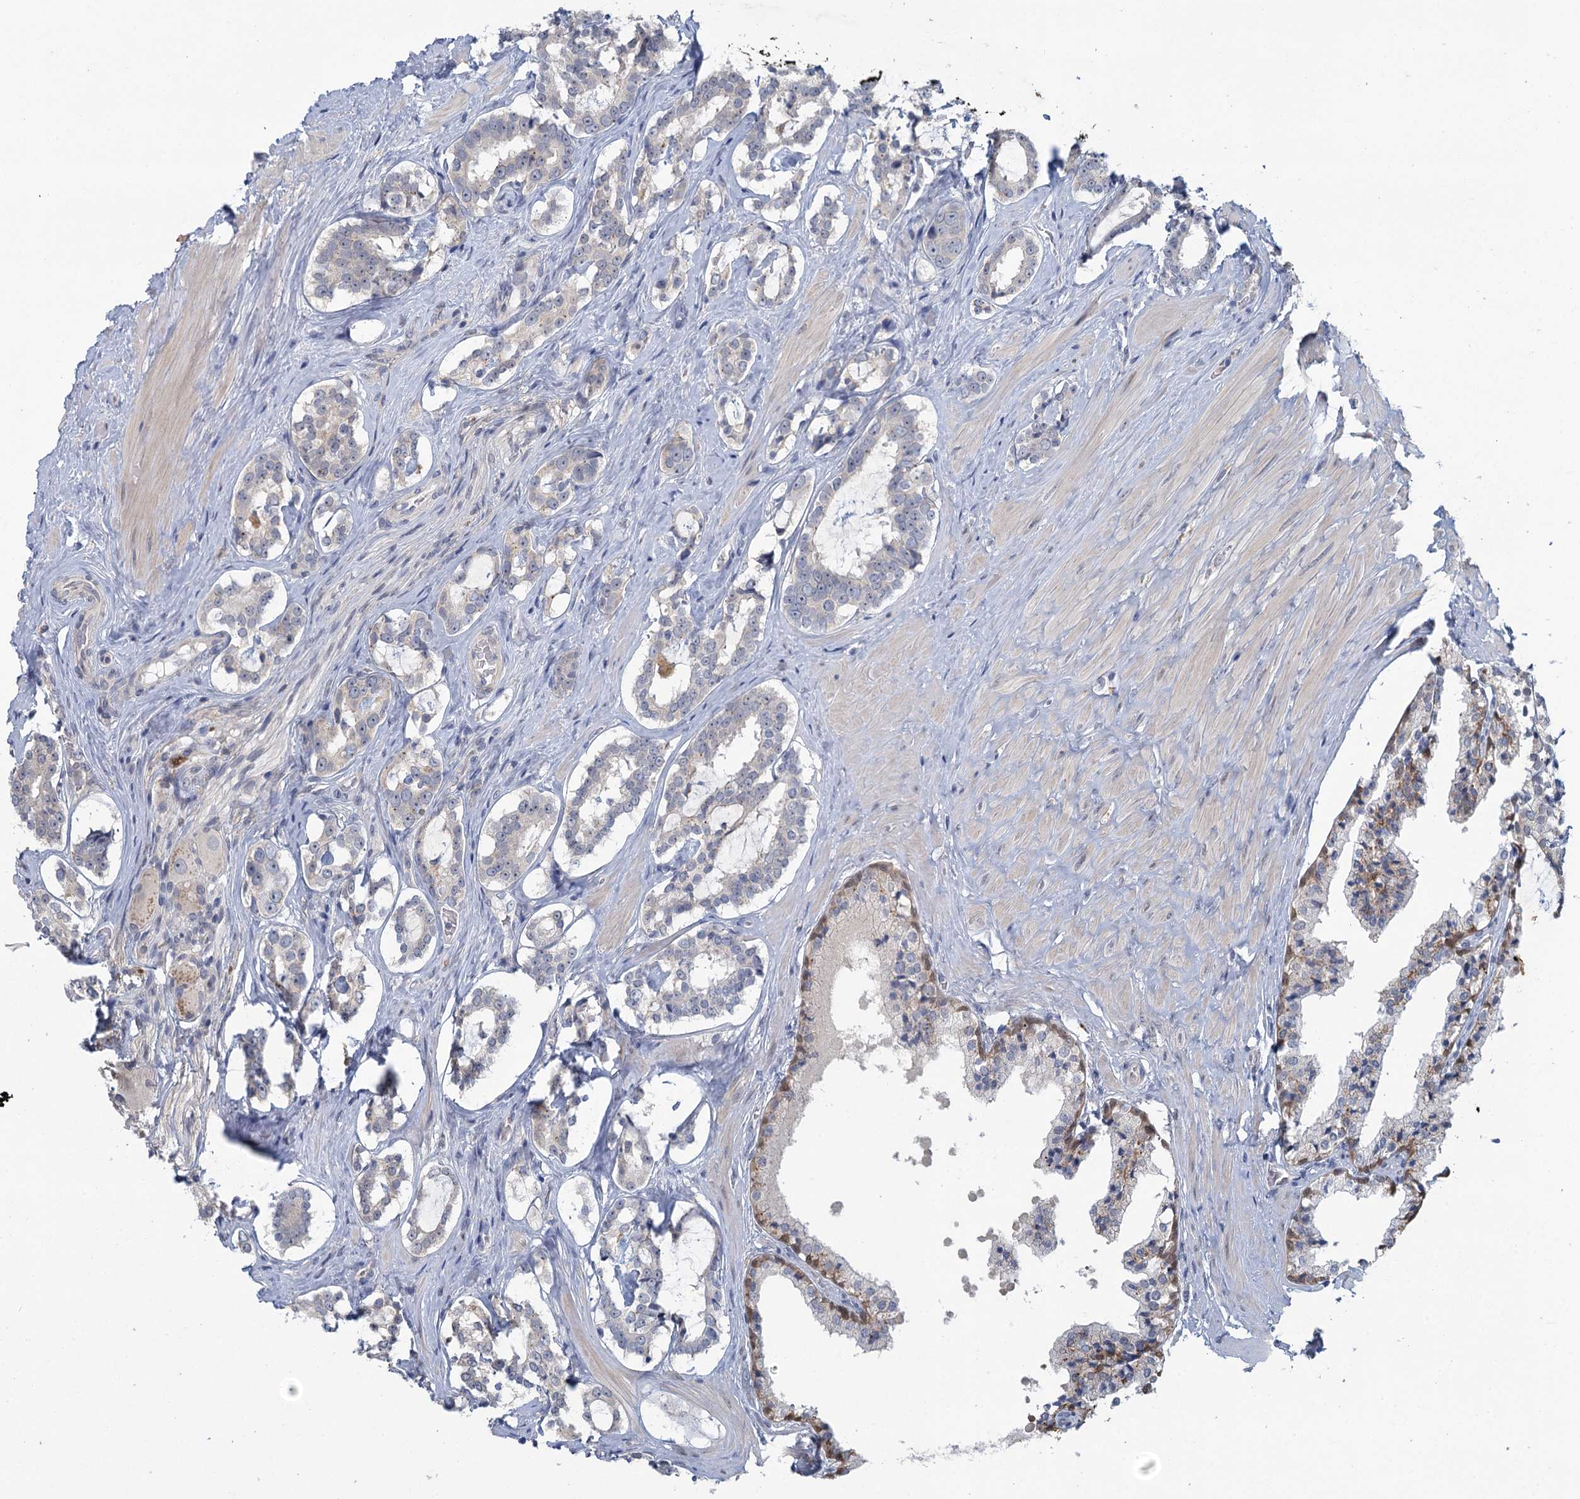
{"staining": {"intensity": "negative", "quantity": "none", "location": "none"}, "tissue": "prostate cancer", "cell_type": "Tumor cells", "image_type": "cancer", "snomed": [{"axis": "morphology", "description": "Adenocarcinoma, High grade"}, {"axis": "topography", "description": "Prostate"}], "caption": "Immunohistochemistry (IHC) of human adenocarcinoma (high-grade) (prostate) shows no expression in tumor cells.", "gene": "MYO7B", "patient": {"sex": "male", "age": 58}}